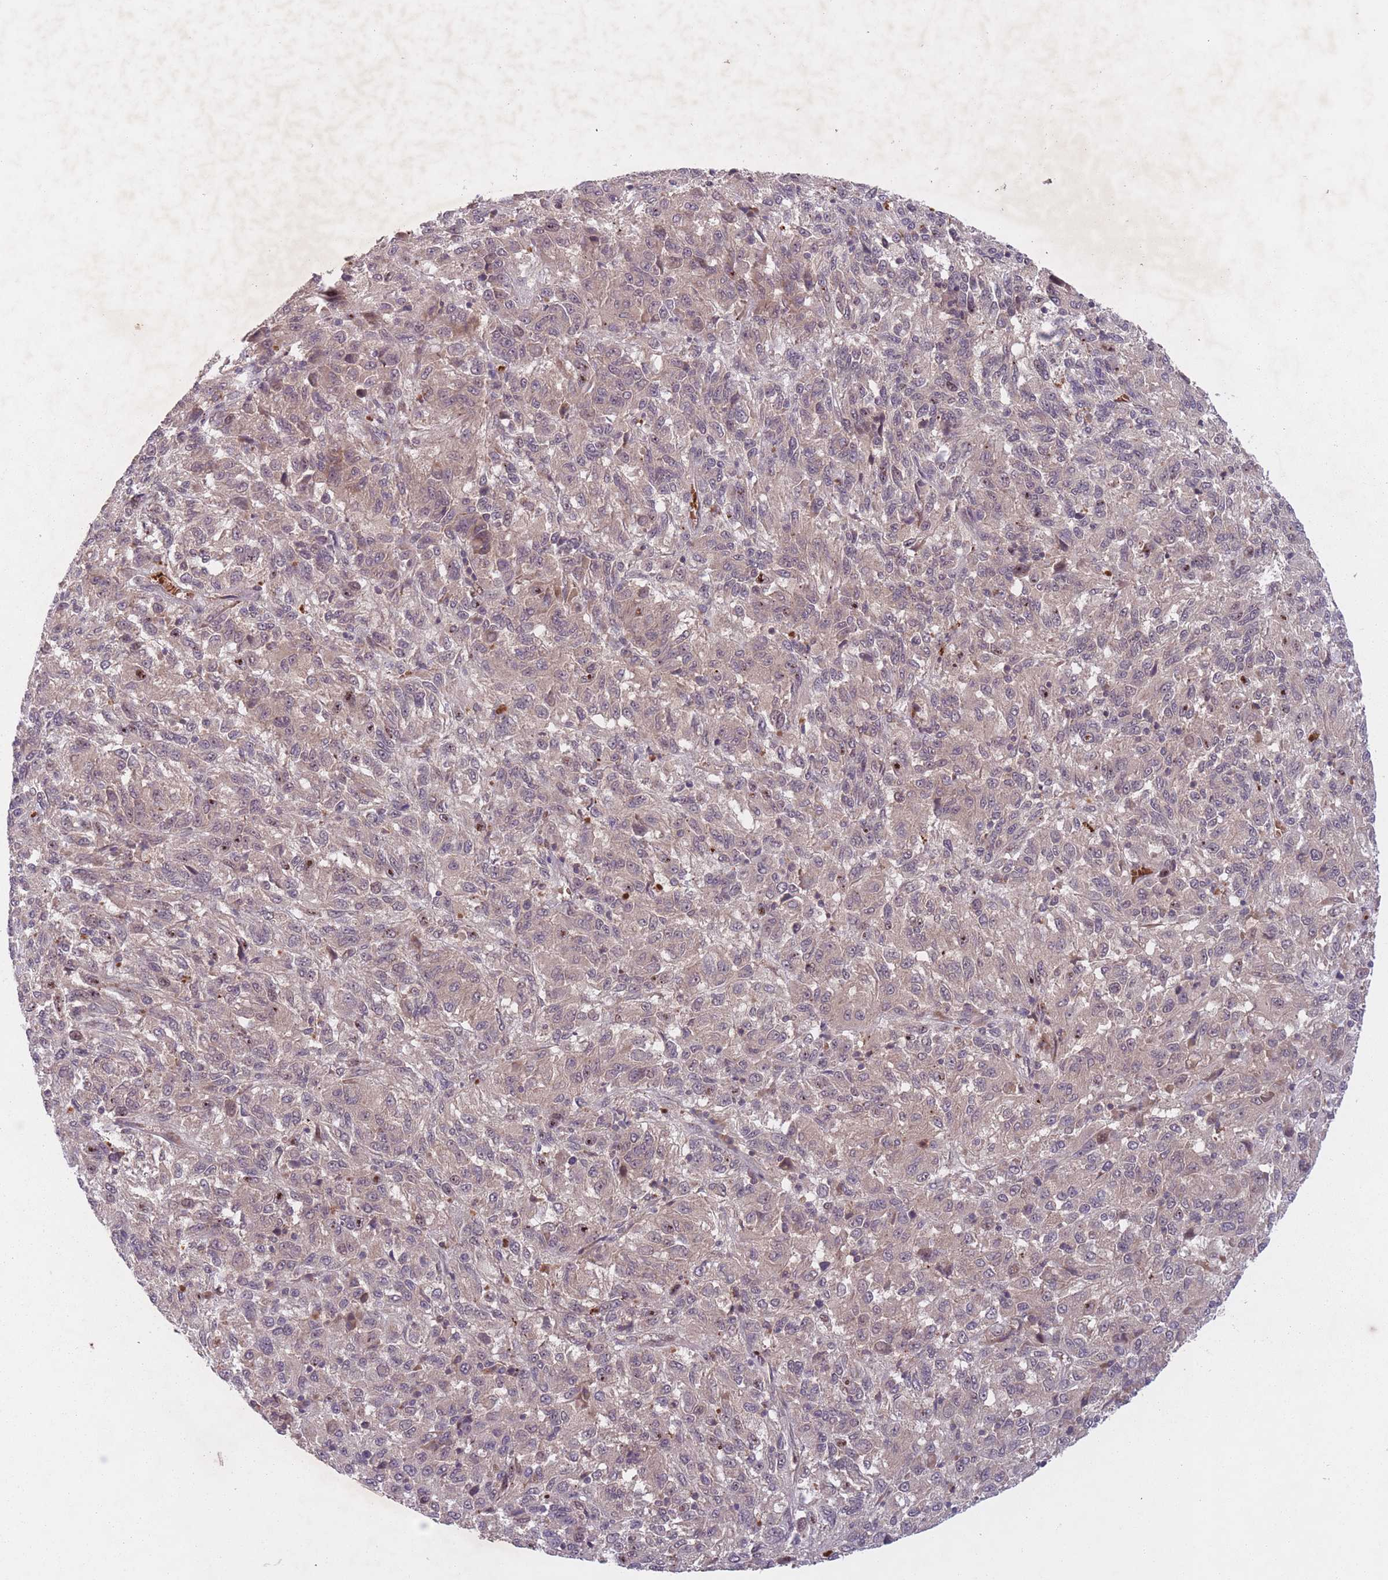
{"staining": {"intensity": "weak", "quantity": "<25%", "location": "cytoplasmic/membranous,nuclear"}, "tissue": "melanoma", "cell_type": "Tumor cells", "image_type": "cancer", "snomed": [{"axis": "morphology", "description": "Malignant melanoma, Metastatic site"}, {"axis": "topography", "description": "Lung"}], "caption": "Photomicrograph shows no significant protein positivity in tumor cells of melanoma.", "gene": "SECTM1", "patient": {"sex": "male", "age": 64}}